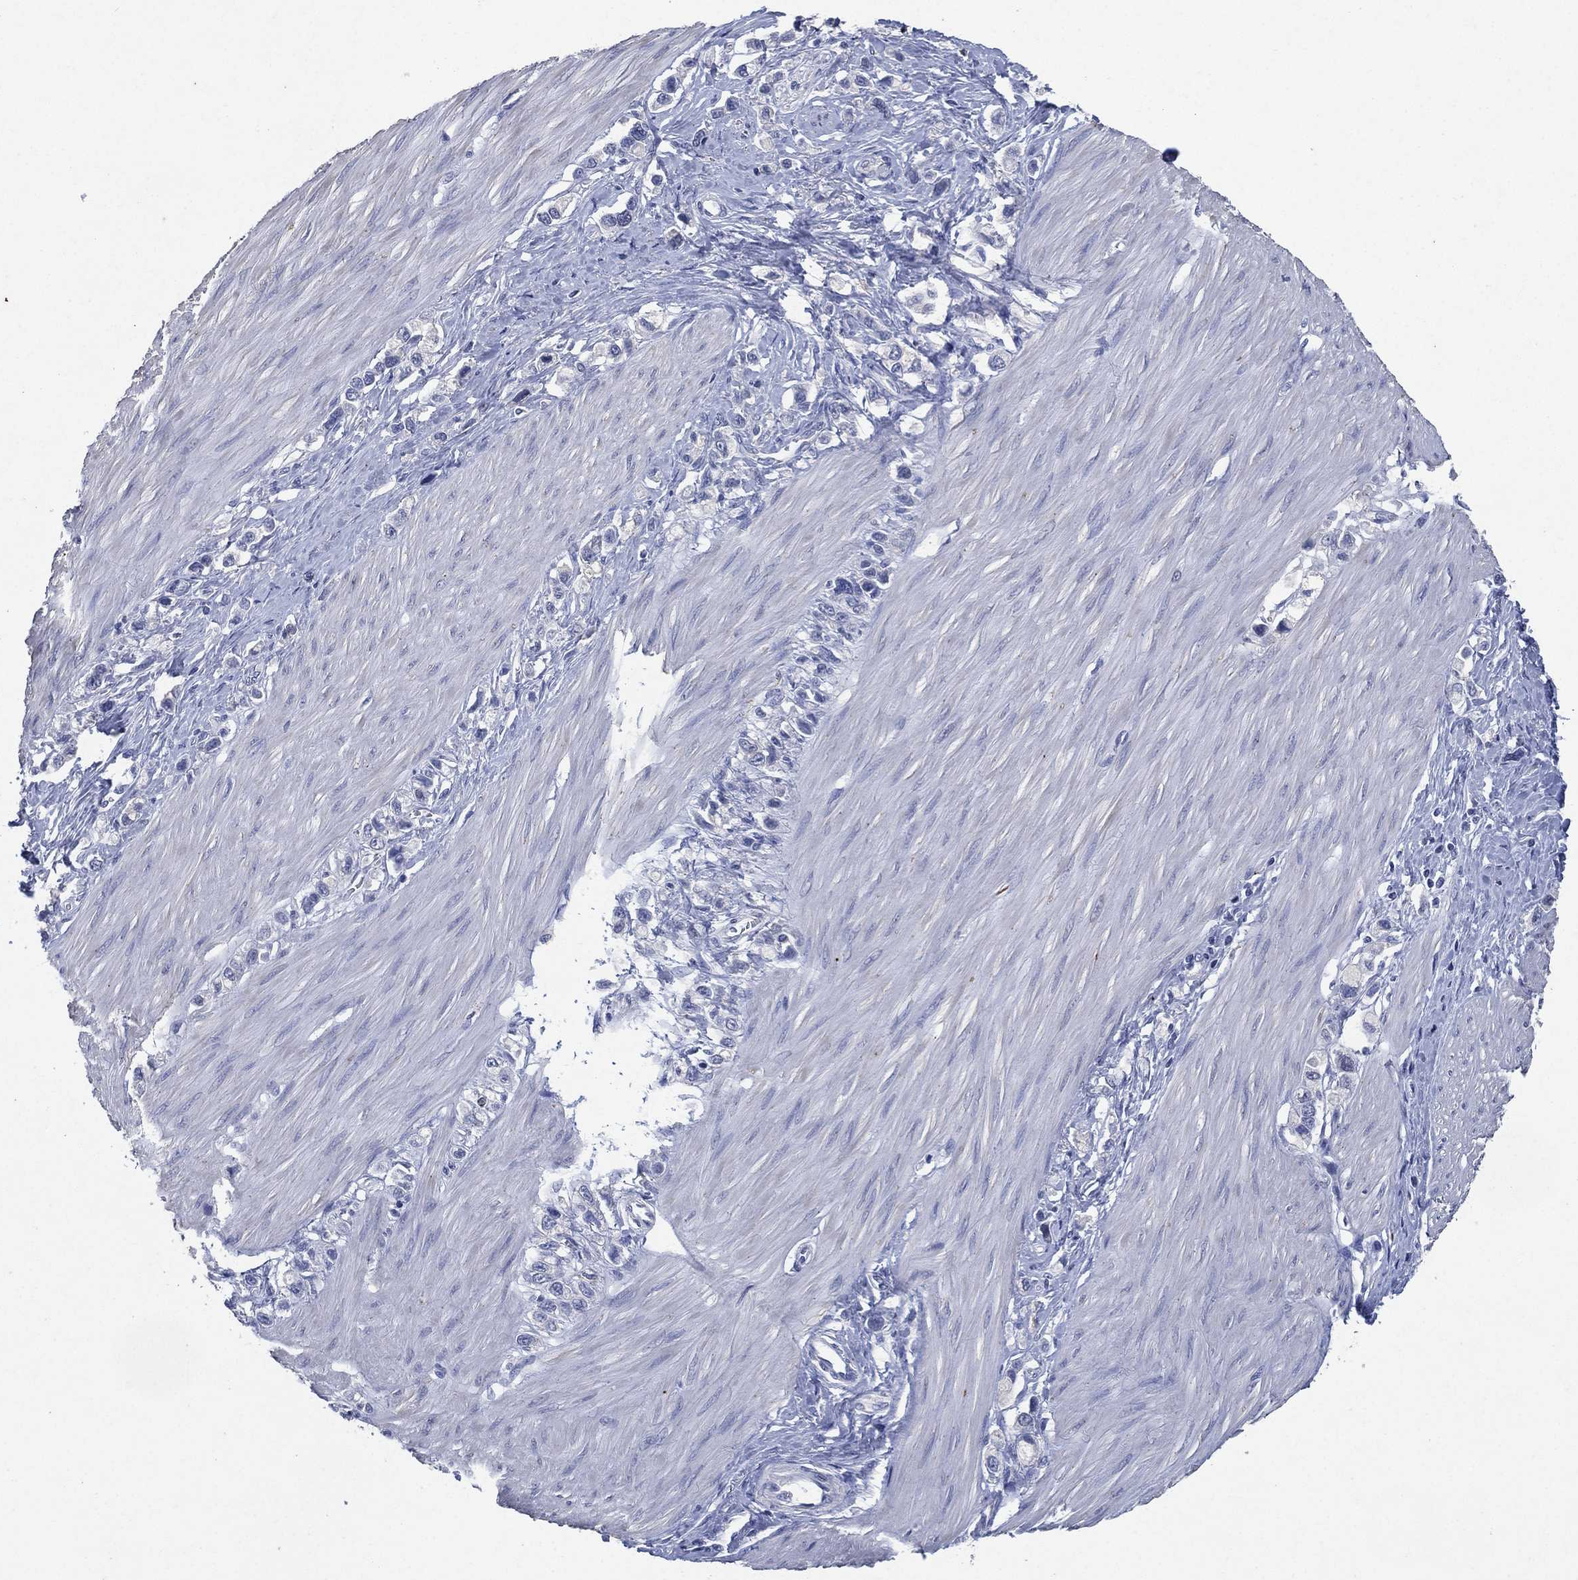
{"staining": {"intensity": "negative", "quantity": "none", "location": "none"}, "tissue": "stomach cancer", "cell_type": "Tumor cells", "image_type": "cancer", "snomed": [{"axis": "morphology", "description": "Normal tissue, NOS"}, {"axis": "morphology", "description": "Adenocarcinoma, NOS"}, {"axis": "morphology", "description": "Adenocarcinoma, High grade"}, {"axis": "topography", "description": "Stomach, upper"}, {"axis": "topography", "description": "Stomach"}], "caption": "This micrograph is of adenocarcinoma (stomach) stained with IHC to label a protein in brown with the nuclei are counter-stained blue. There is no staining in tumor cells.", "gene": "FSCN2", "patient": {"sex": "female", "age": 65}}